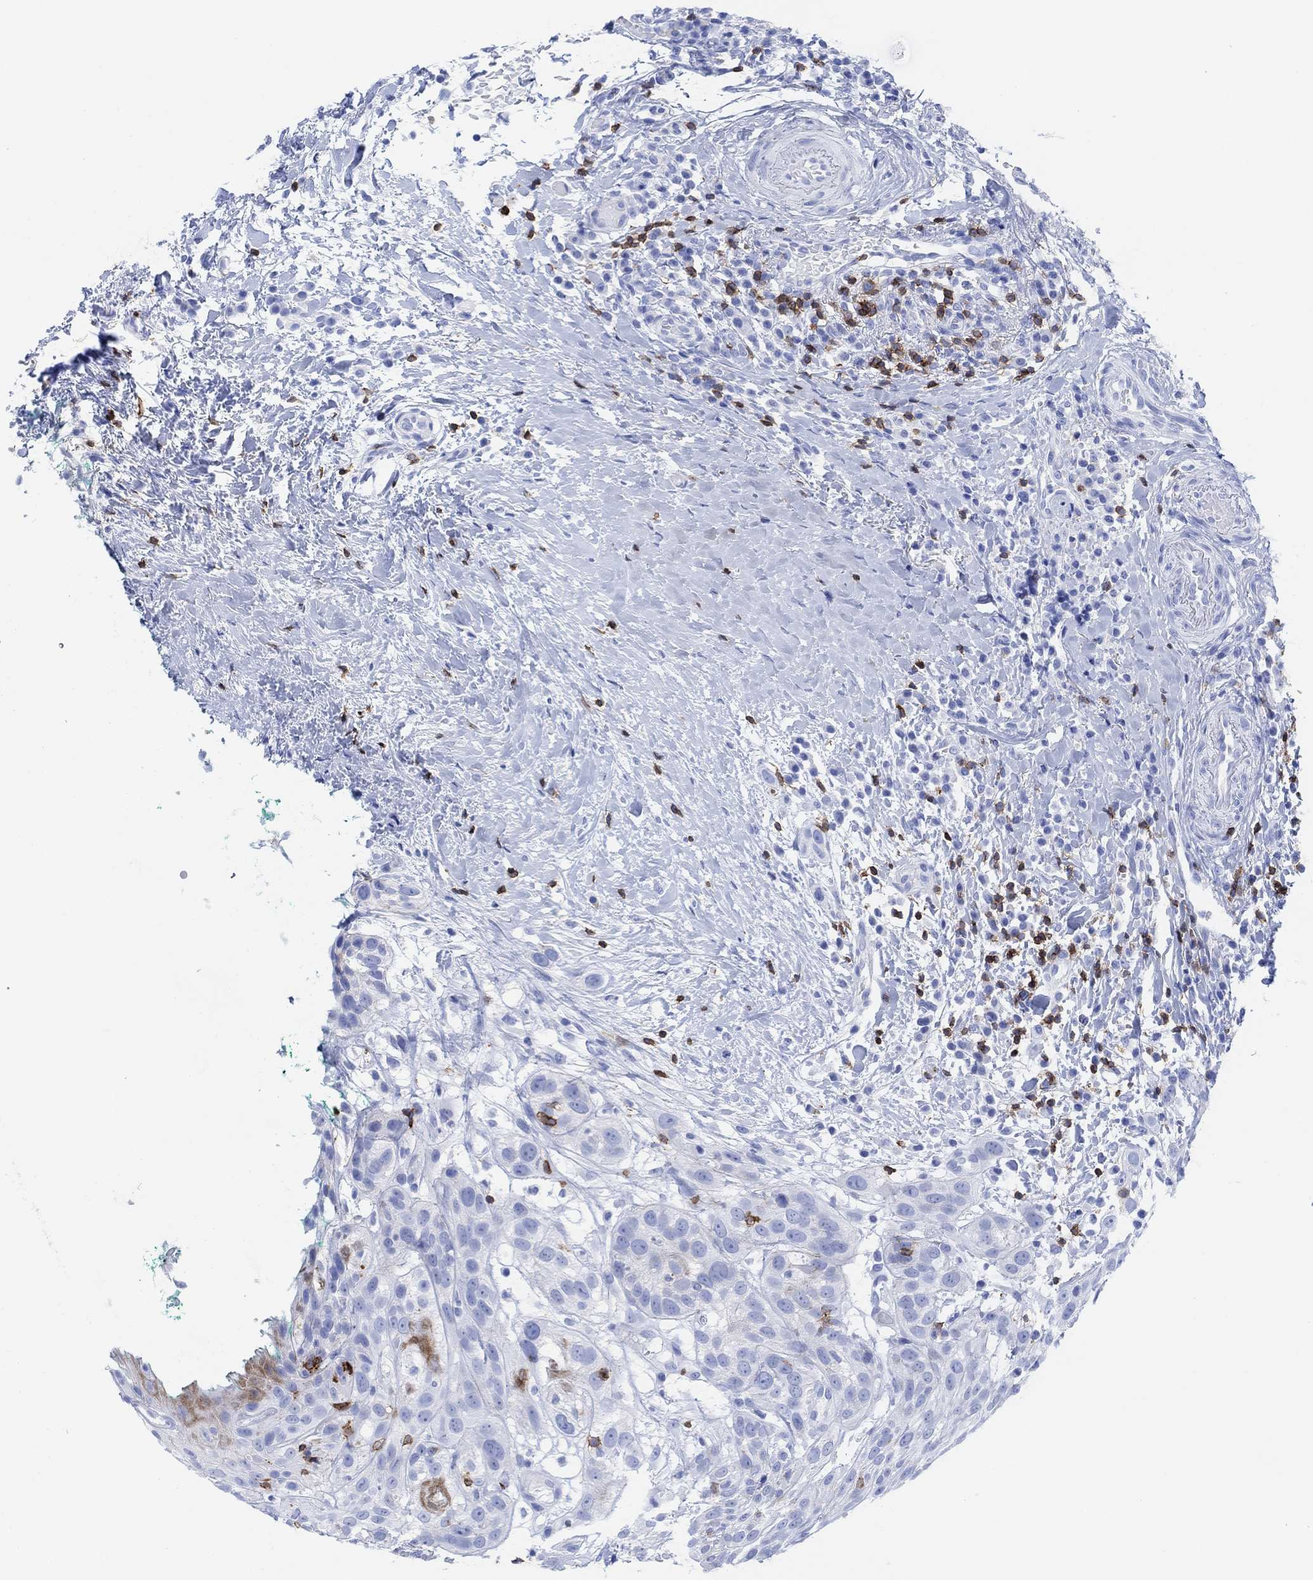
{"staining": {"intensity": "negative", "quantity": "none", "location": "none"}, "tissue": "head and neck cancer", "cell_type": "Tumor cells", "image_type": "cancer", "snomed": [{"axis": "morphology", "description": "Normal tissue, NOS"}, {"axis": "morphology", "description": "Squamous cell carcinoma, NOS"}, {"axis": "topography", "description": "Oral tissue"}, {"axis": "topography", "description": "Salivary gland"}, {"axis": "topography", "description": "Head-Neck"}], "caption": "IHC of human head and neck cancer demonstrates no expression in tumor cells. Brightfield microscopy of immunohistochemistry stained with DAB (brown) and hematoxylin (blue), captured at high magnification.", "gene": "GPR65", "patient": {"sex": "female", "age": 62}}